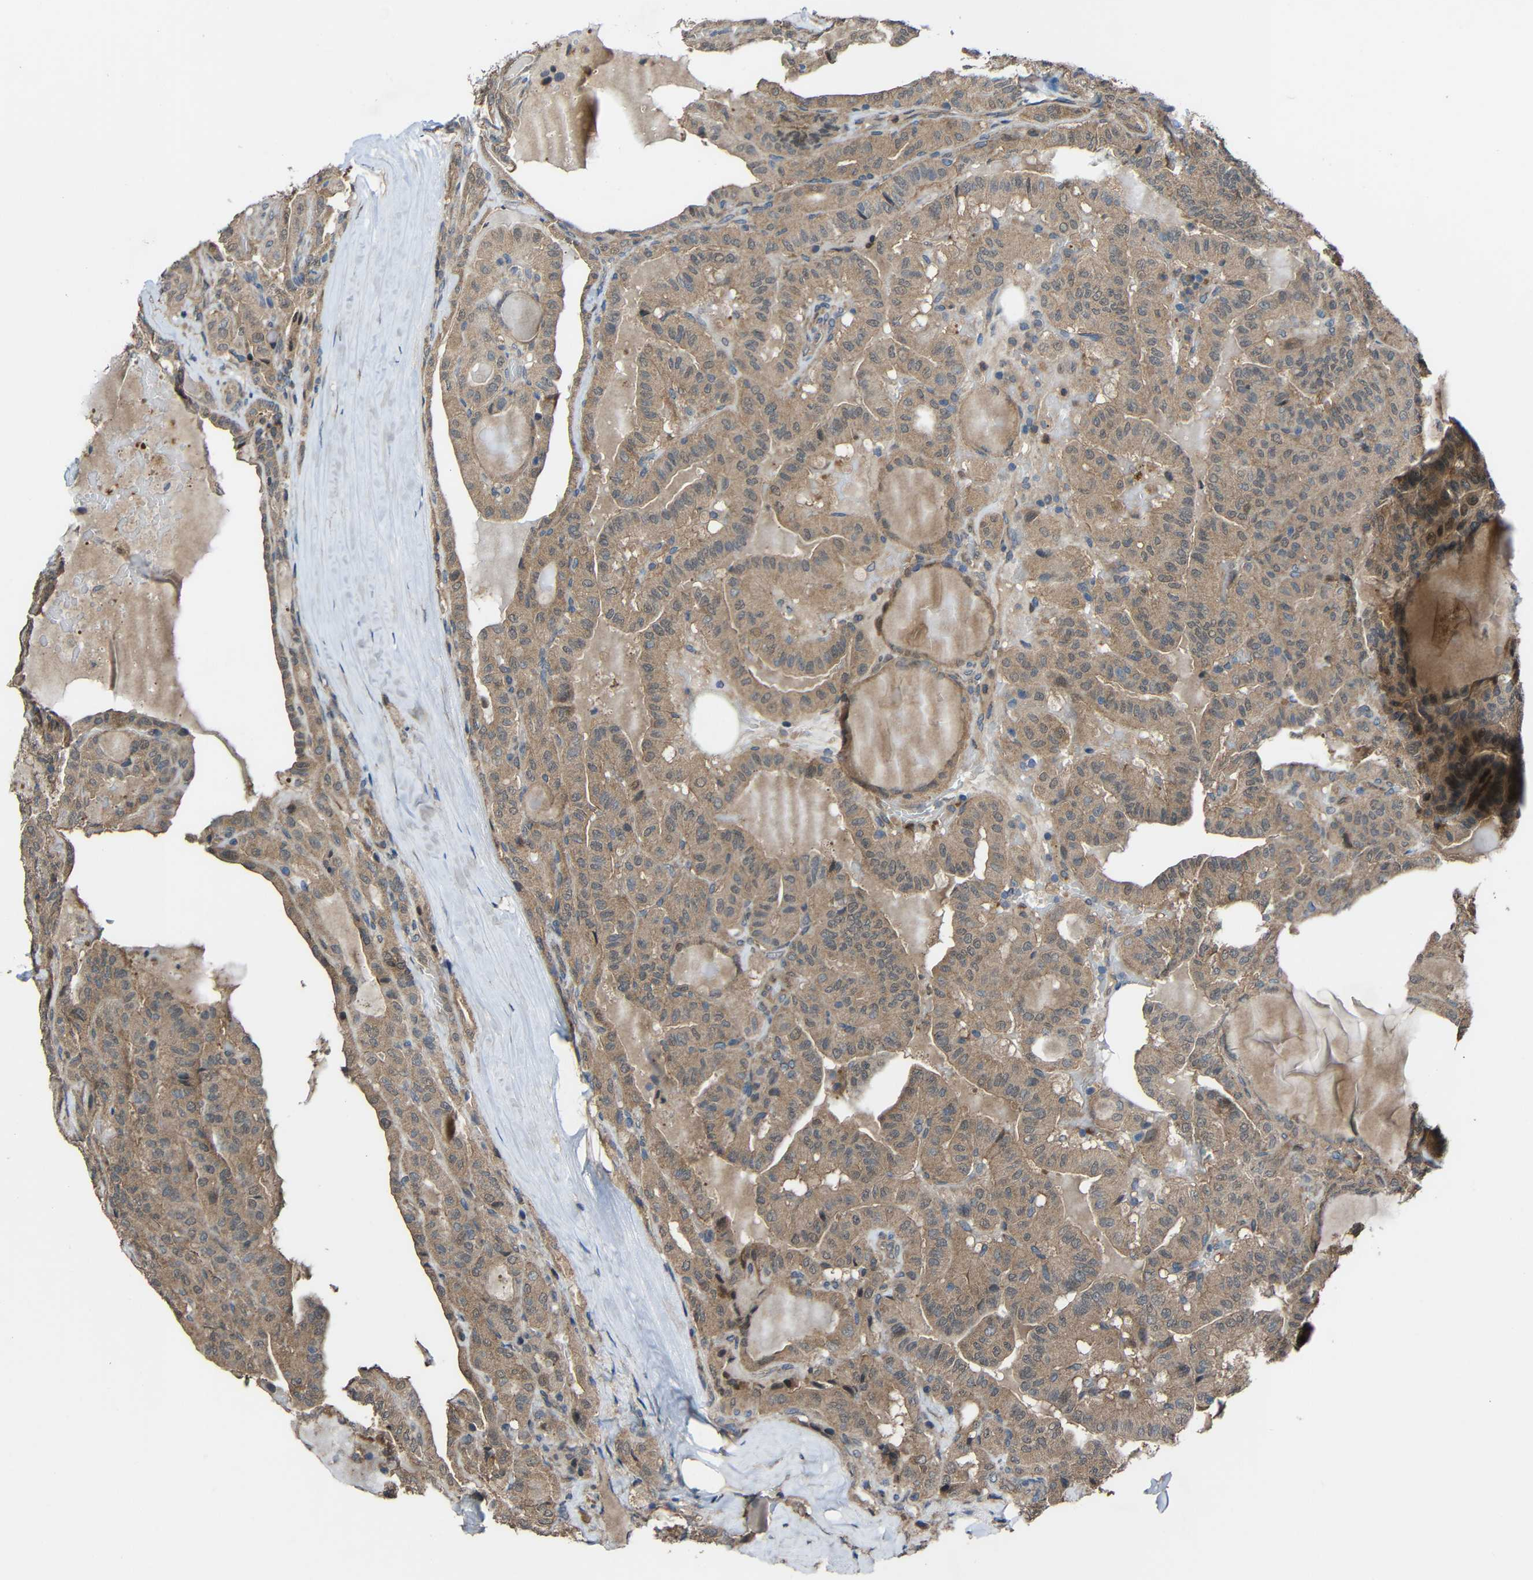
{"staining": {"intensity": "weak", "quantity": ">75%", "location": "cytoplasmic/membranous"}, "tissue": "head and neck cancer", "cell_type": "Tumor cells", "image_type": "cancer", "snomed": [{"axis": "morphology", "description": "Squamous cell carcinoma, NOS"}, {"axis": "topography", "description": "Oral tissue"}, {"axis": "topography", "description": "Head-Neck"}], "caption": "A brown stain highlights weak cytoplasmic/membranous expression of a protein in head and neck squamous cell carcinoma tumor cells. (DAB IHC with brightfield microscopy, high magnification).", "gene": "CHST9", "patient": {"sex": "female", "age": 50}}